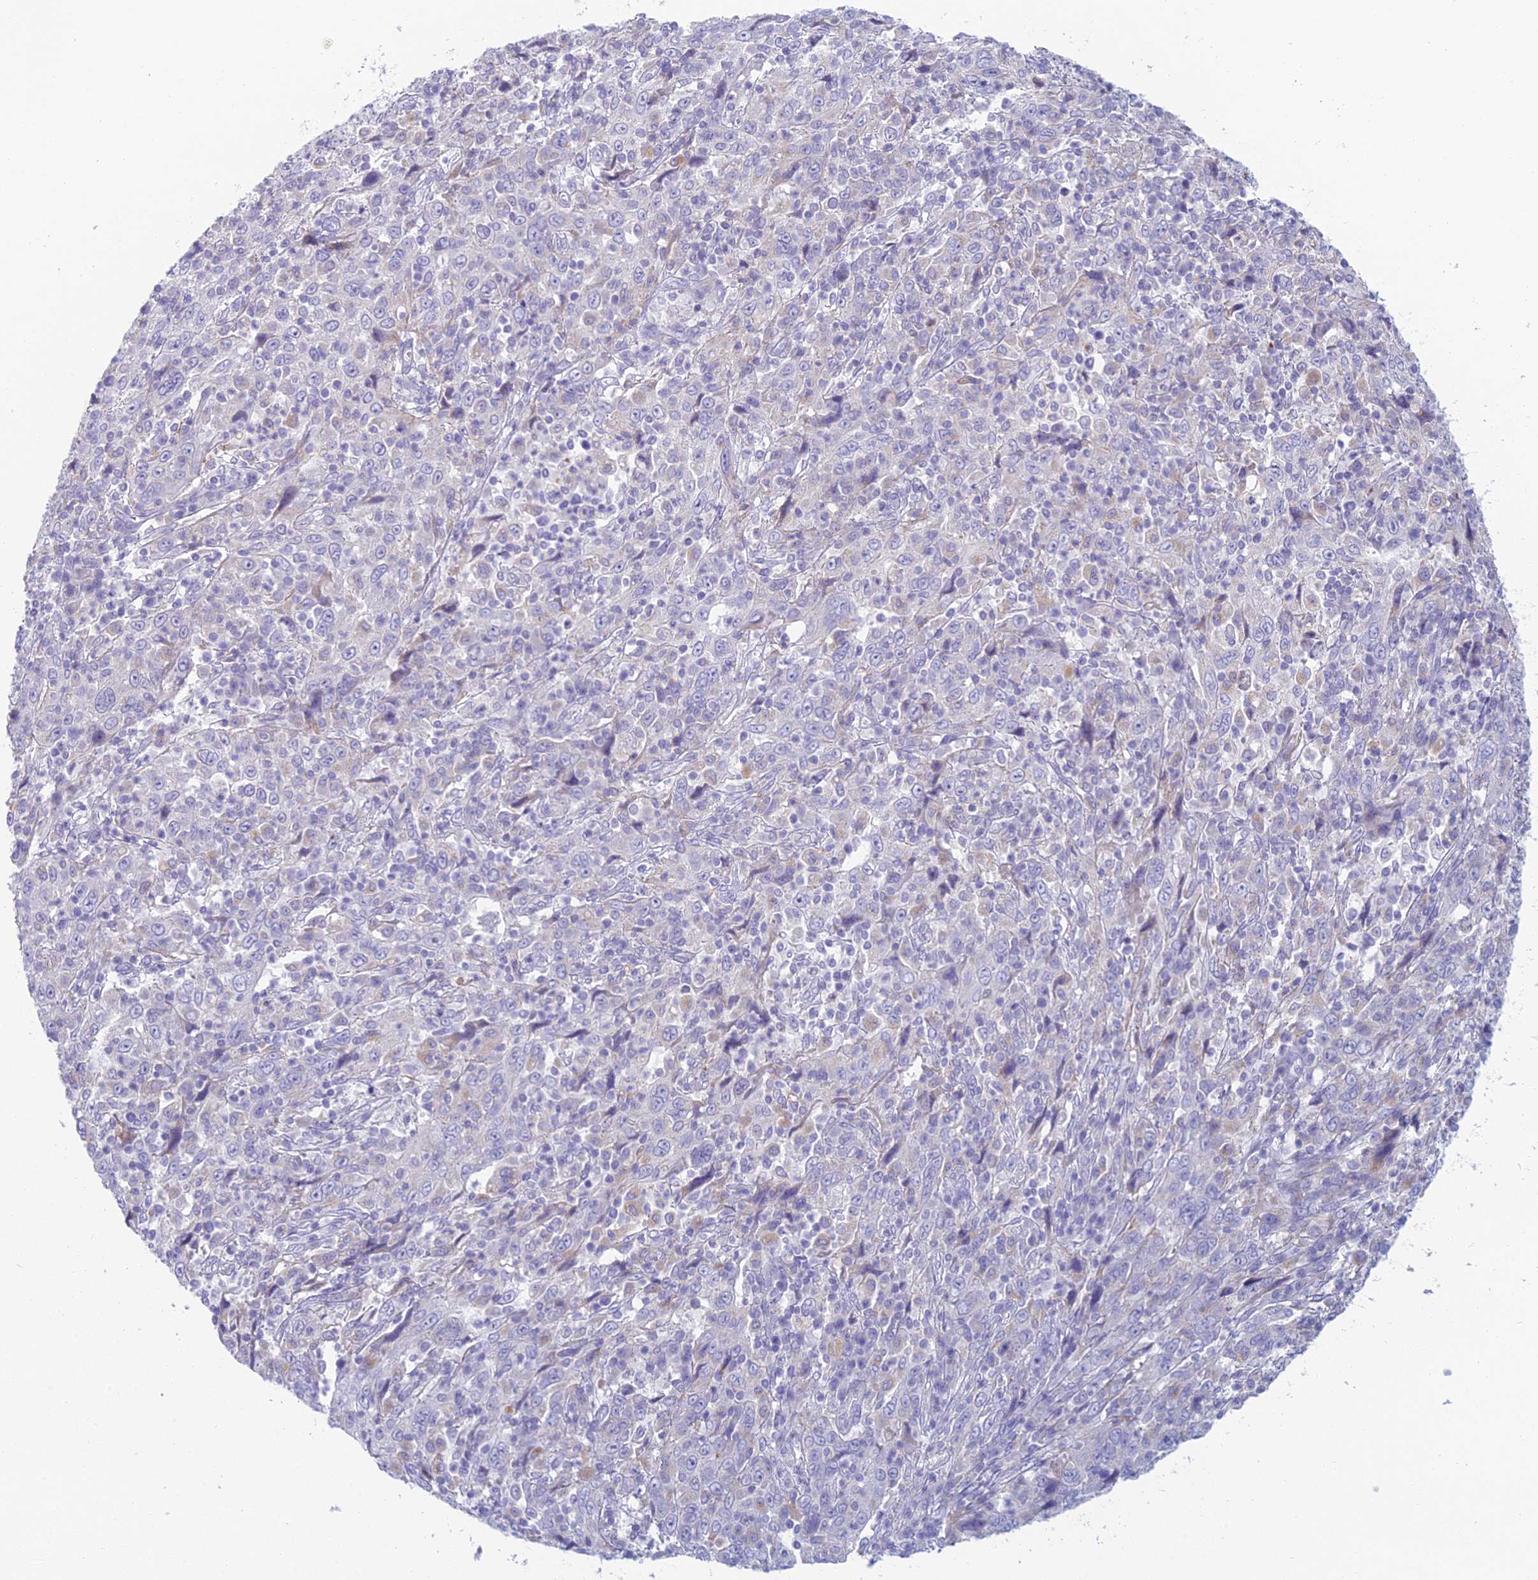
{"staining": {"intensity": "negative", "quantity": "none", "location": "none"}, "tissue": "cervical cancer", "cell_type": "Tumor cells", "image_type": "cancer", "snomed": [{"axis": "morphology", "description": "Squamous cell carcinoma, NOS"}, {"axis": "topography", "description": "Cervix"}], "caption": "High power microscopy micrograph of an immunohistochemistry (IHC) photomicrograph of cervical cancer, revealing no significant staining in tumor cells. The staining is performed using DAB brown chromogen with nuclei counter-stained in using hematoxylin.", "gene": "FERD3L", "patient": {"sex": "female", "age": 46}}